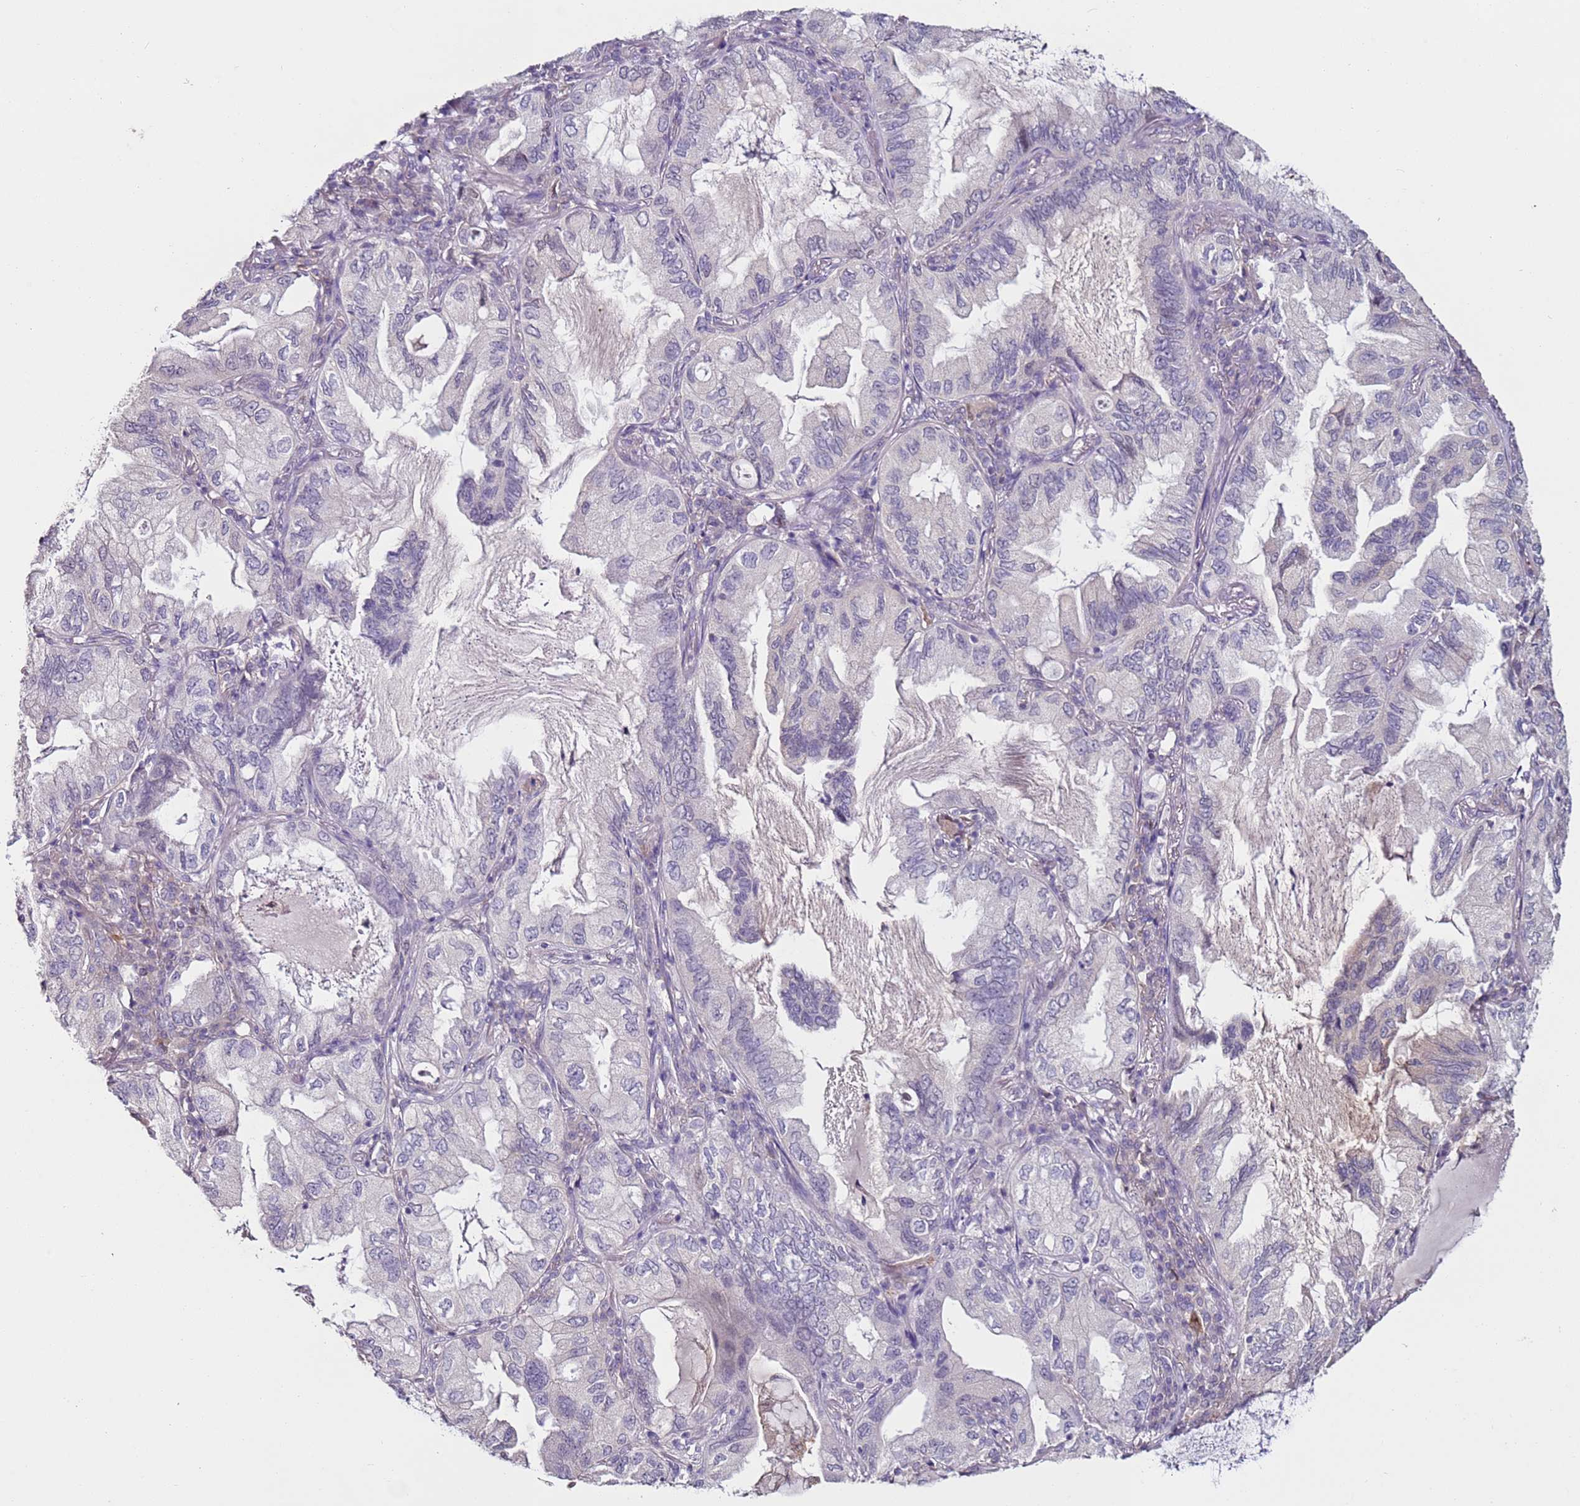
{"staining": {"intensity": "negative", "quantity": "none", "location": "none"}, "tissue": "lung cancer", "cell_type": "Tumor cells", "image_type": "cancer", "snomed": [{"axis": "morphology", "description": "Adenocarcinoma, NOS"}, {"axis": "topography", "description": "Lung"}], "caption": "Human lung cancer stained for a protein using IHC reveals no positivity in tumor cells.", "gene": "MDH1", "patient": {"sex": "female", "age": 69}}